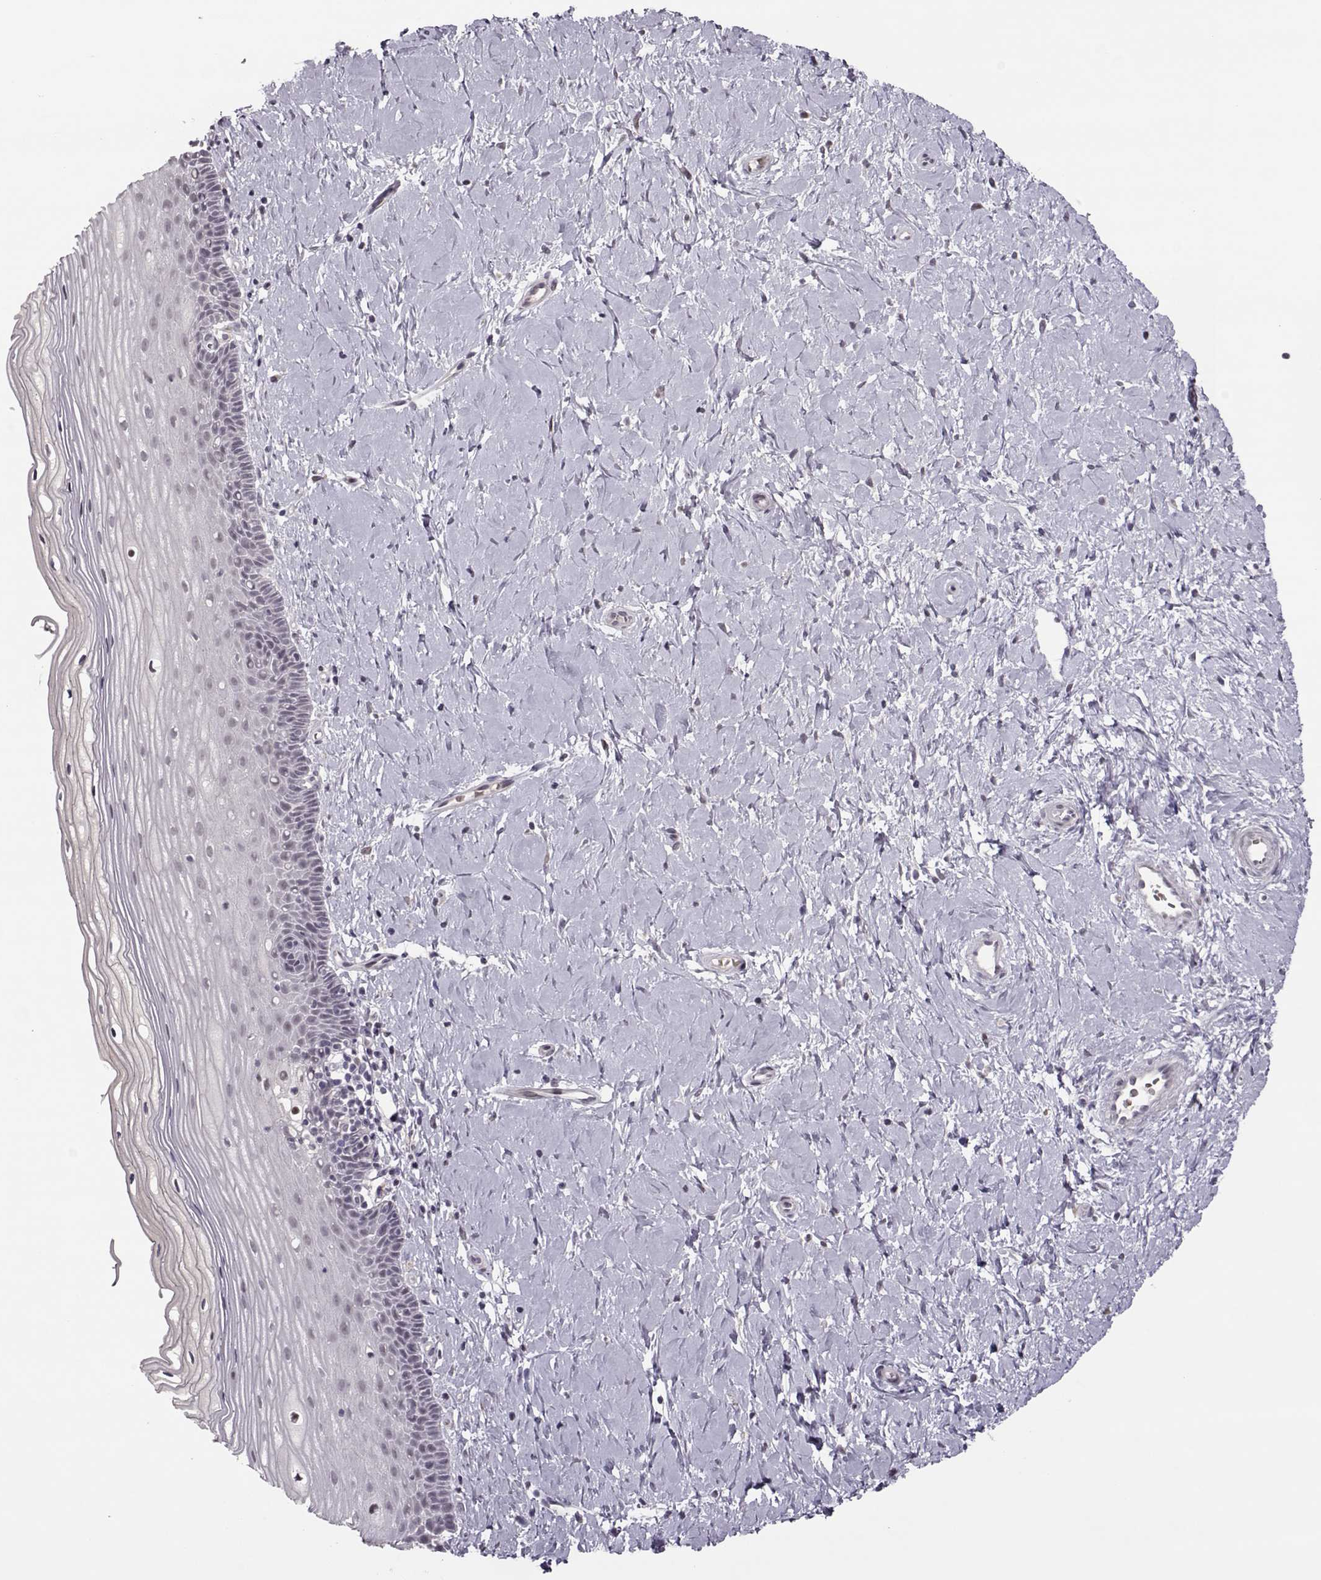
{"staining": {"intensity": "weak", "quantity": "25%-75%", "location": "nuclear"}, "tissue": "cervix", "cell_type": "Glandular cells", "image_type": "normal", "snomed": [{"axis": "morphology", "description": "Normal tissue, NOS"}, {"axis": "topography", "description": "Cervix"}], "caption": "Weak nuclear protein expression is appreciated in approximately 25%-75% of glandular cells in cervix. (Brightfield microscopy of DAB IHC at high magnification).", "gene": "LIN28A", "patient": {"sex": "female", "age": 37}}